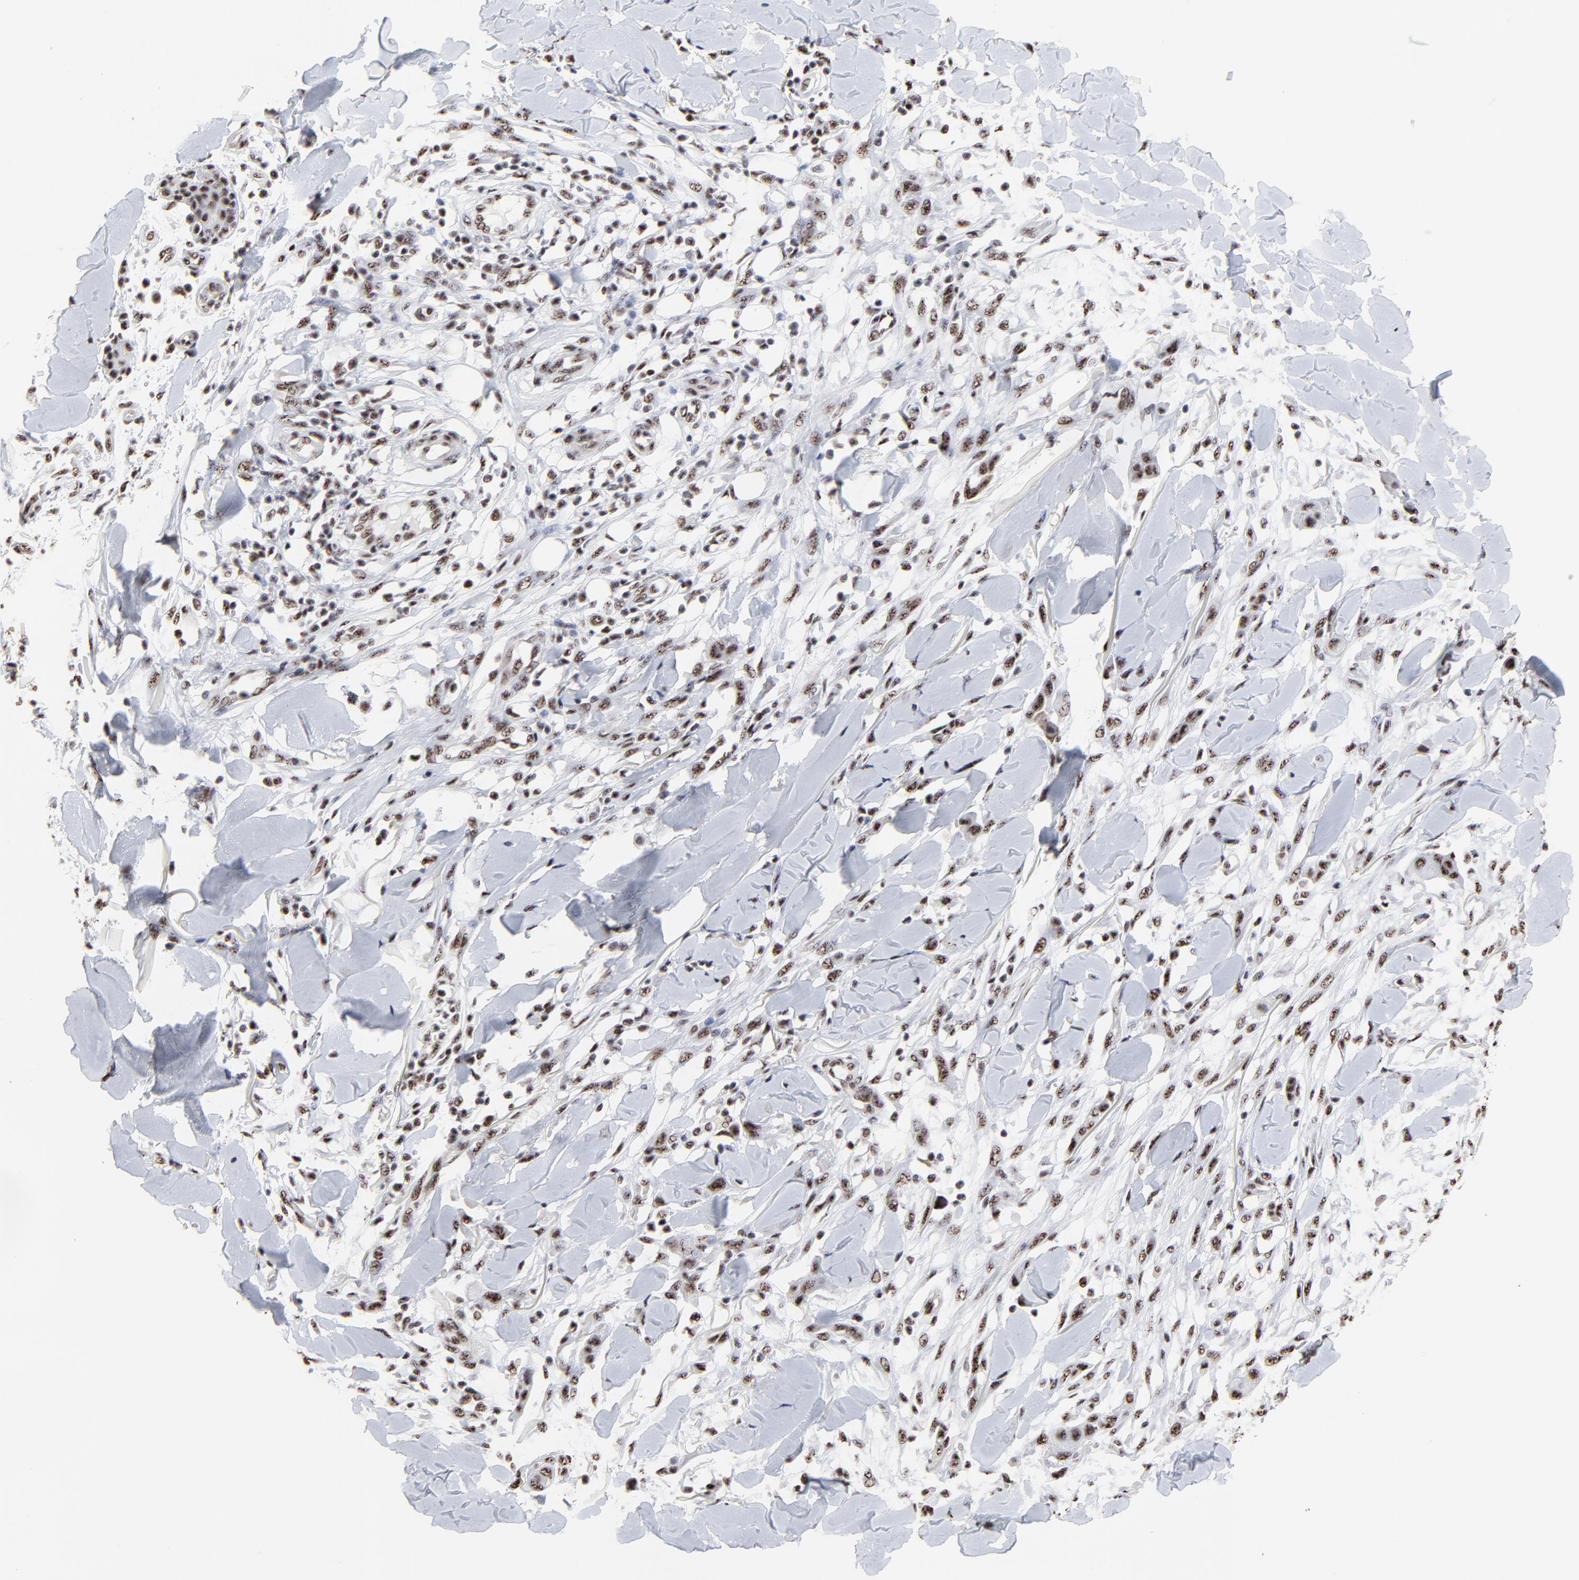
{"staining": {"intensity": "moderate", "quantity": ">75%", "location": "nuclear"}, "tissue": "skin cancer", "cell_type": "Tumor cells", "image_type": "cancer", "snomed": [{"axis": "morphology", "description": "Squamous cell carcinoma, NOS"}, {"axis": "topography", "description": "Skin"}], "caption": "Protein staining demonstrates moderate nuclear positivity in about >75% of tumor cells in squamous cell carcinoma (skin).", "gene": "MBD4", "patient": {"sex": "female", "age": 59}}